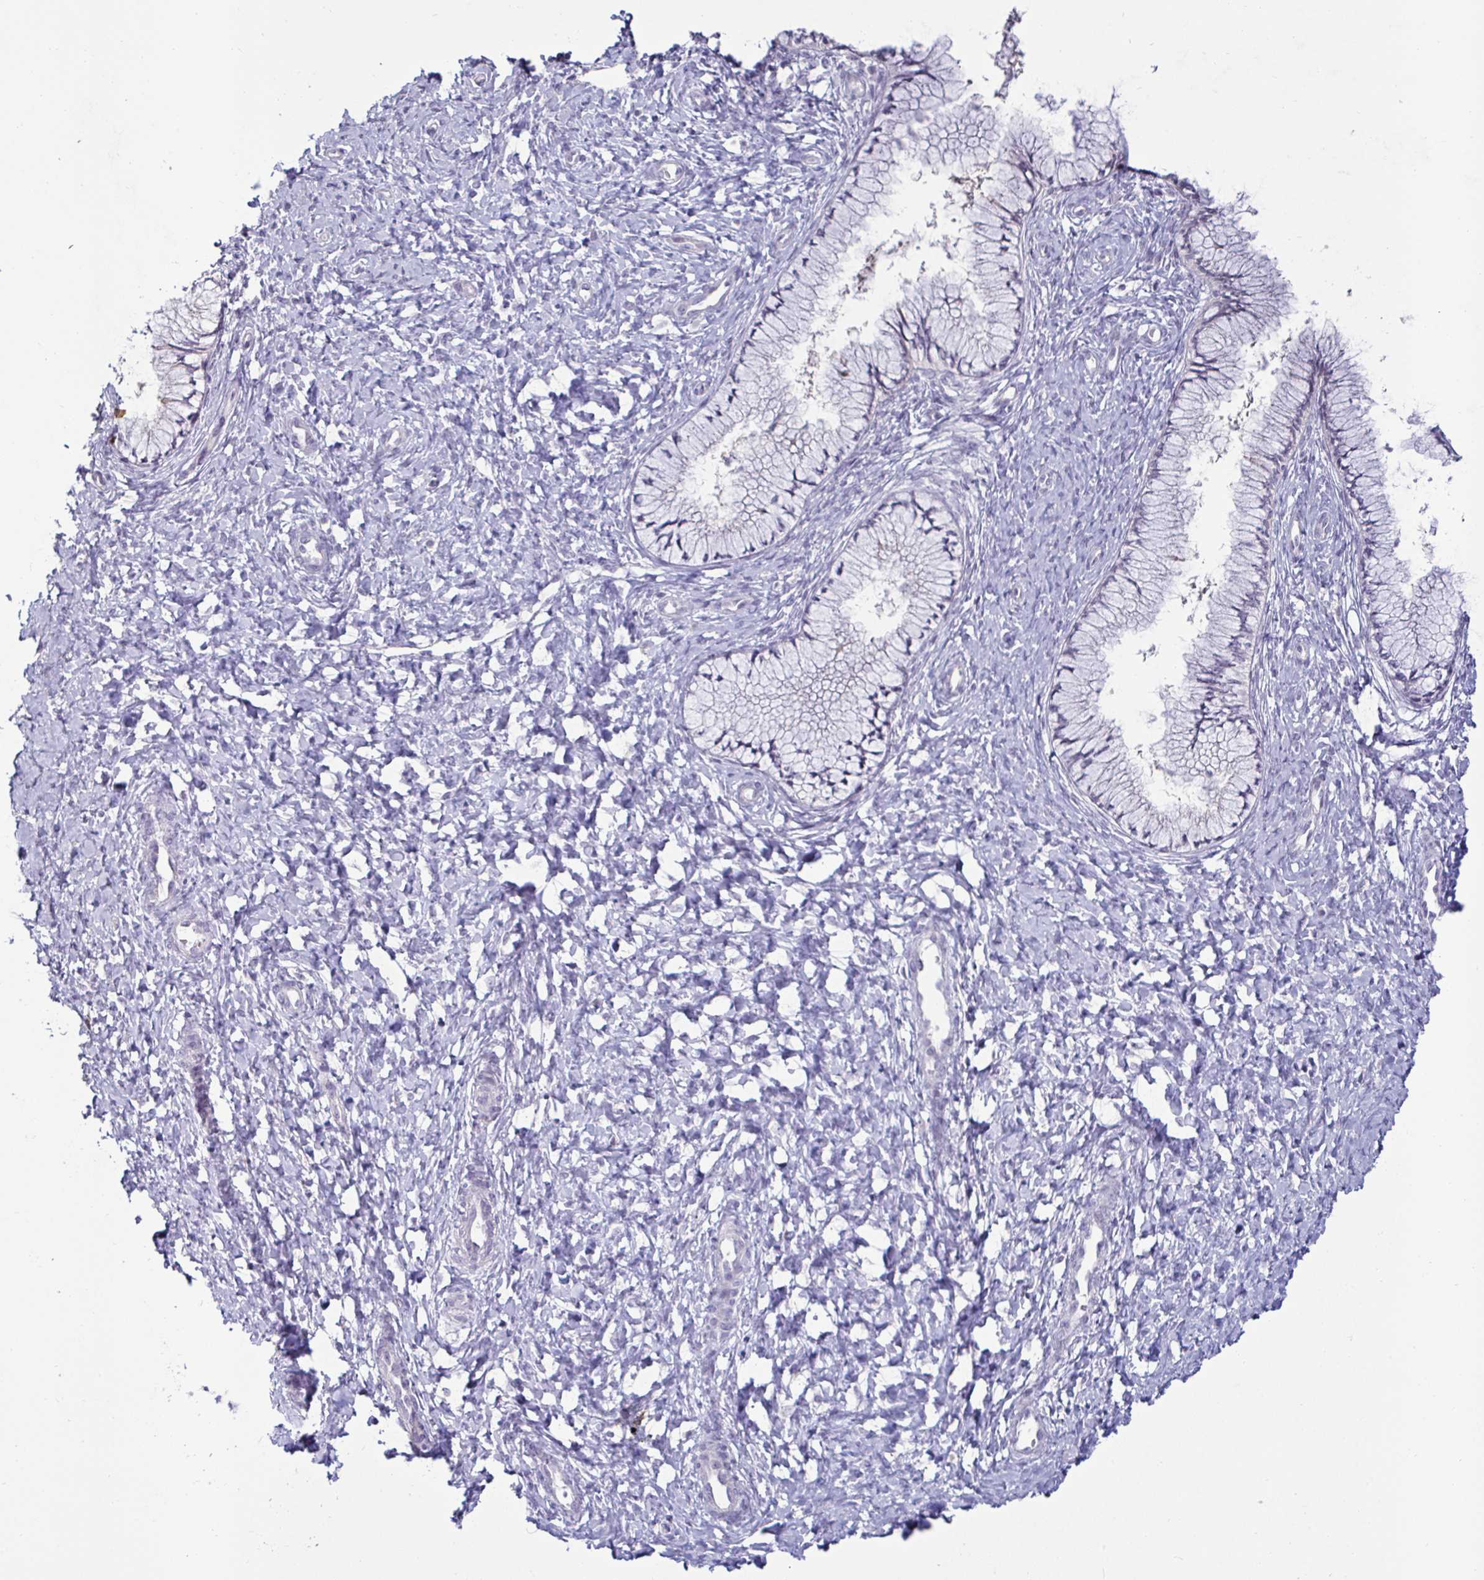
{"staining": {"intensity": "negative", "quantity": "none", "location": "none"}, "tissue": "cervix", "cell_type": "Glandular cells", "image_type": "normal", "snomed": [{"axis": "morphology", "description": "Normal tissue, NOS"}, {"axis": "topography", "description": "Cervix"}], "caption": "An immunohistochemistry photomicrograph of benign cervix is shown. There is no staining in glandular cells of cervix. (Stains: DAB IHC with hematoxylin counter stain, Microscopy: brightfield microscopy at high magnification).", "gene": "GSTM1", "patient": {"sex": "female", "age": 37}}